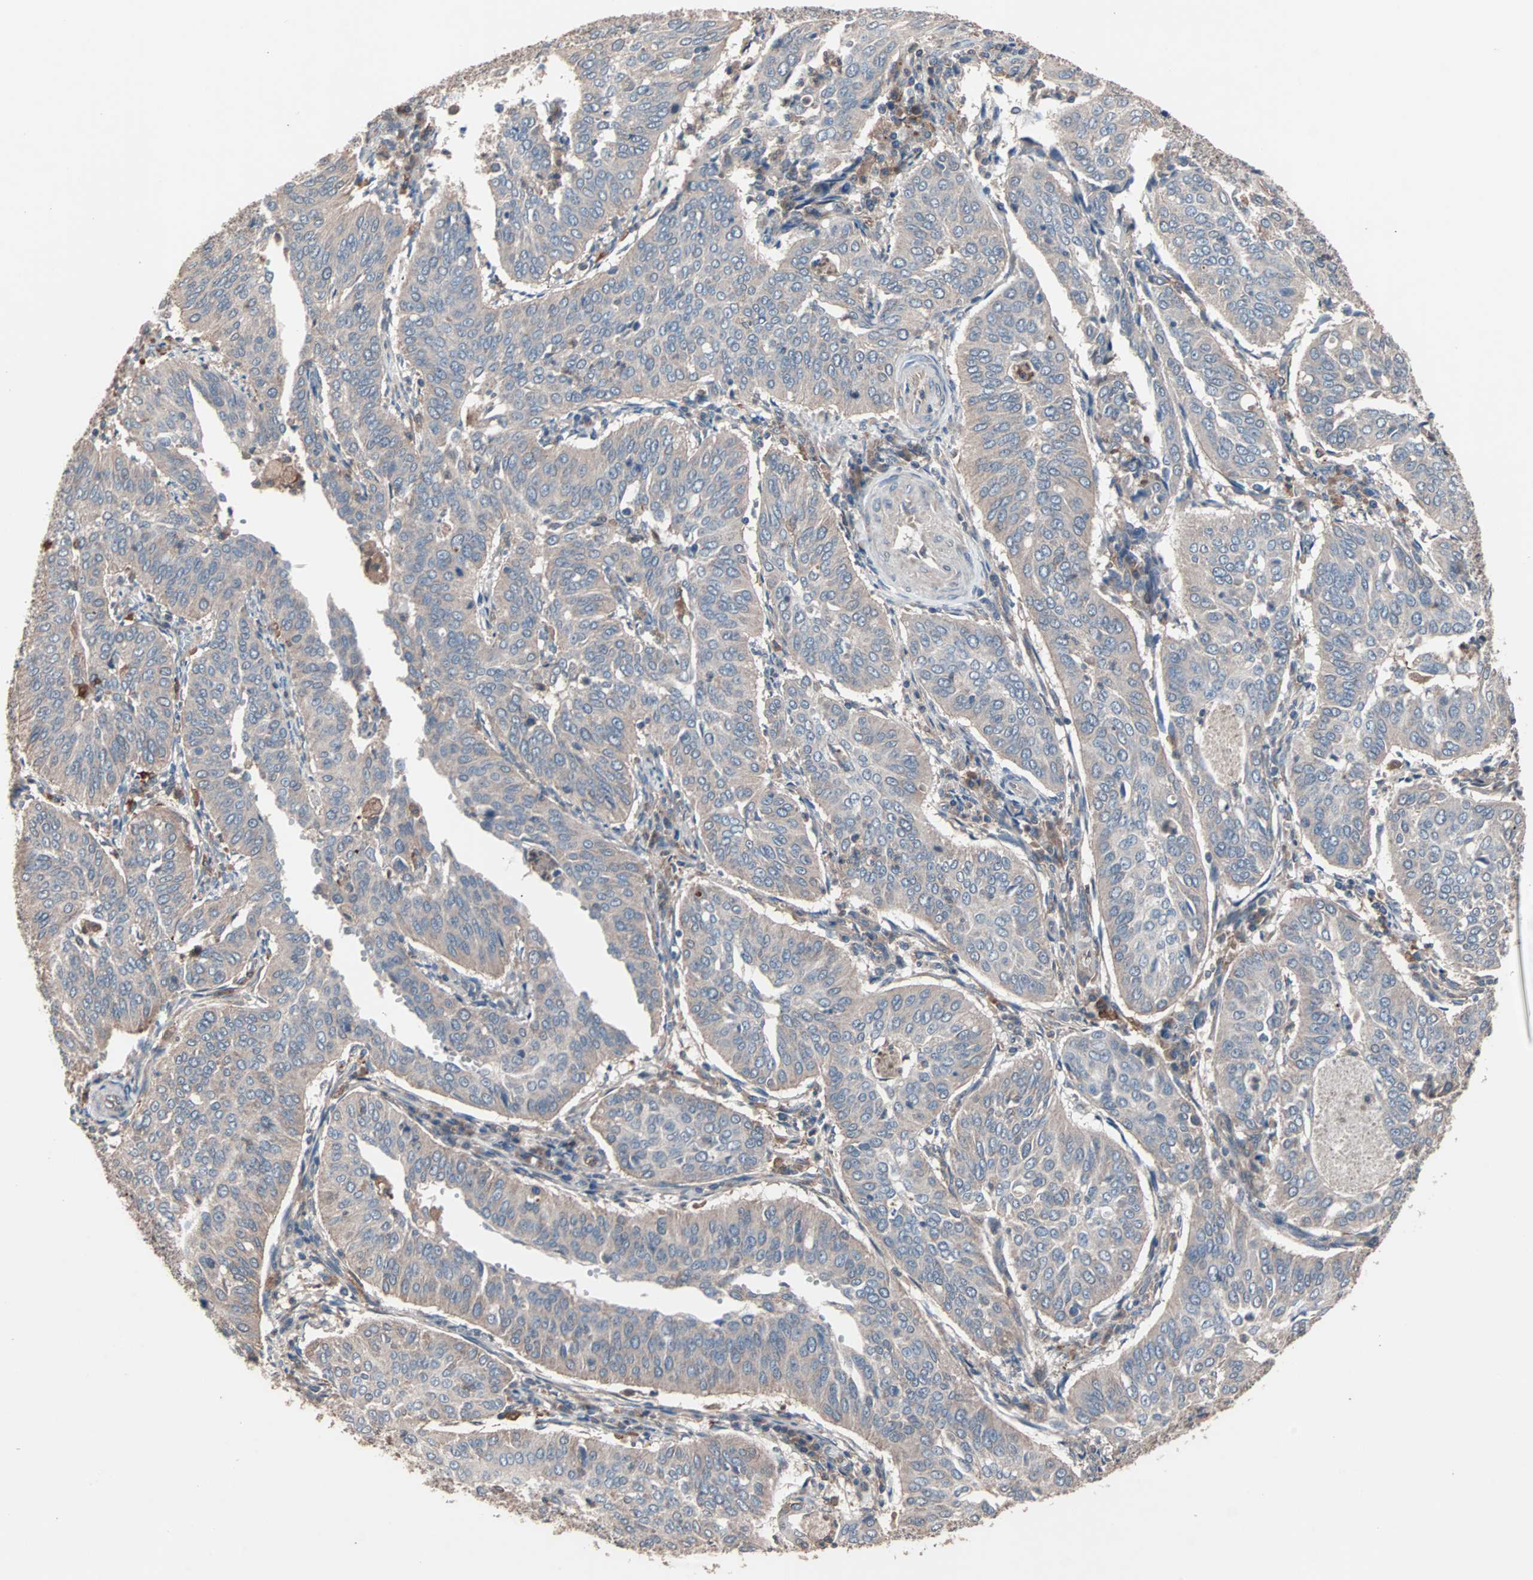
{"staining": {"intensity": "weak", "quantity": "25%-75%", "location": "cytoplasmic/membranous"}, "tissue": "cervical cancer", "cell_type": "Tumor cells", "image_type": "cancer", "snomed": [{"axis": "morphology", "description": "Normal tissue, NOS"}, {"axis": "morphology", "description": "Squamous cell carcinoma, NOS"}, {"axis": "topography", "description": "Cervix"}], "caption": "A histopathology image of human cervical squamous cell carcinoma stained for a protein reveals weak cytoplasmic/membranous brown staining in tumor cells.", "gene": "ATG7", "patient": {"sex": "female", "age": 39}}